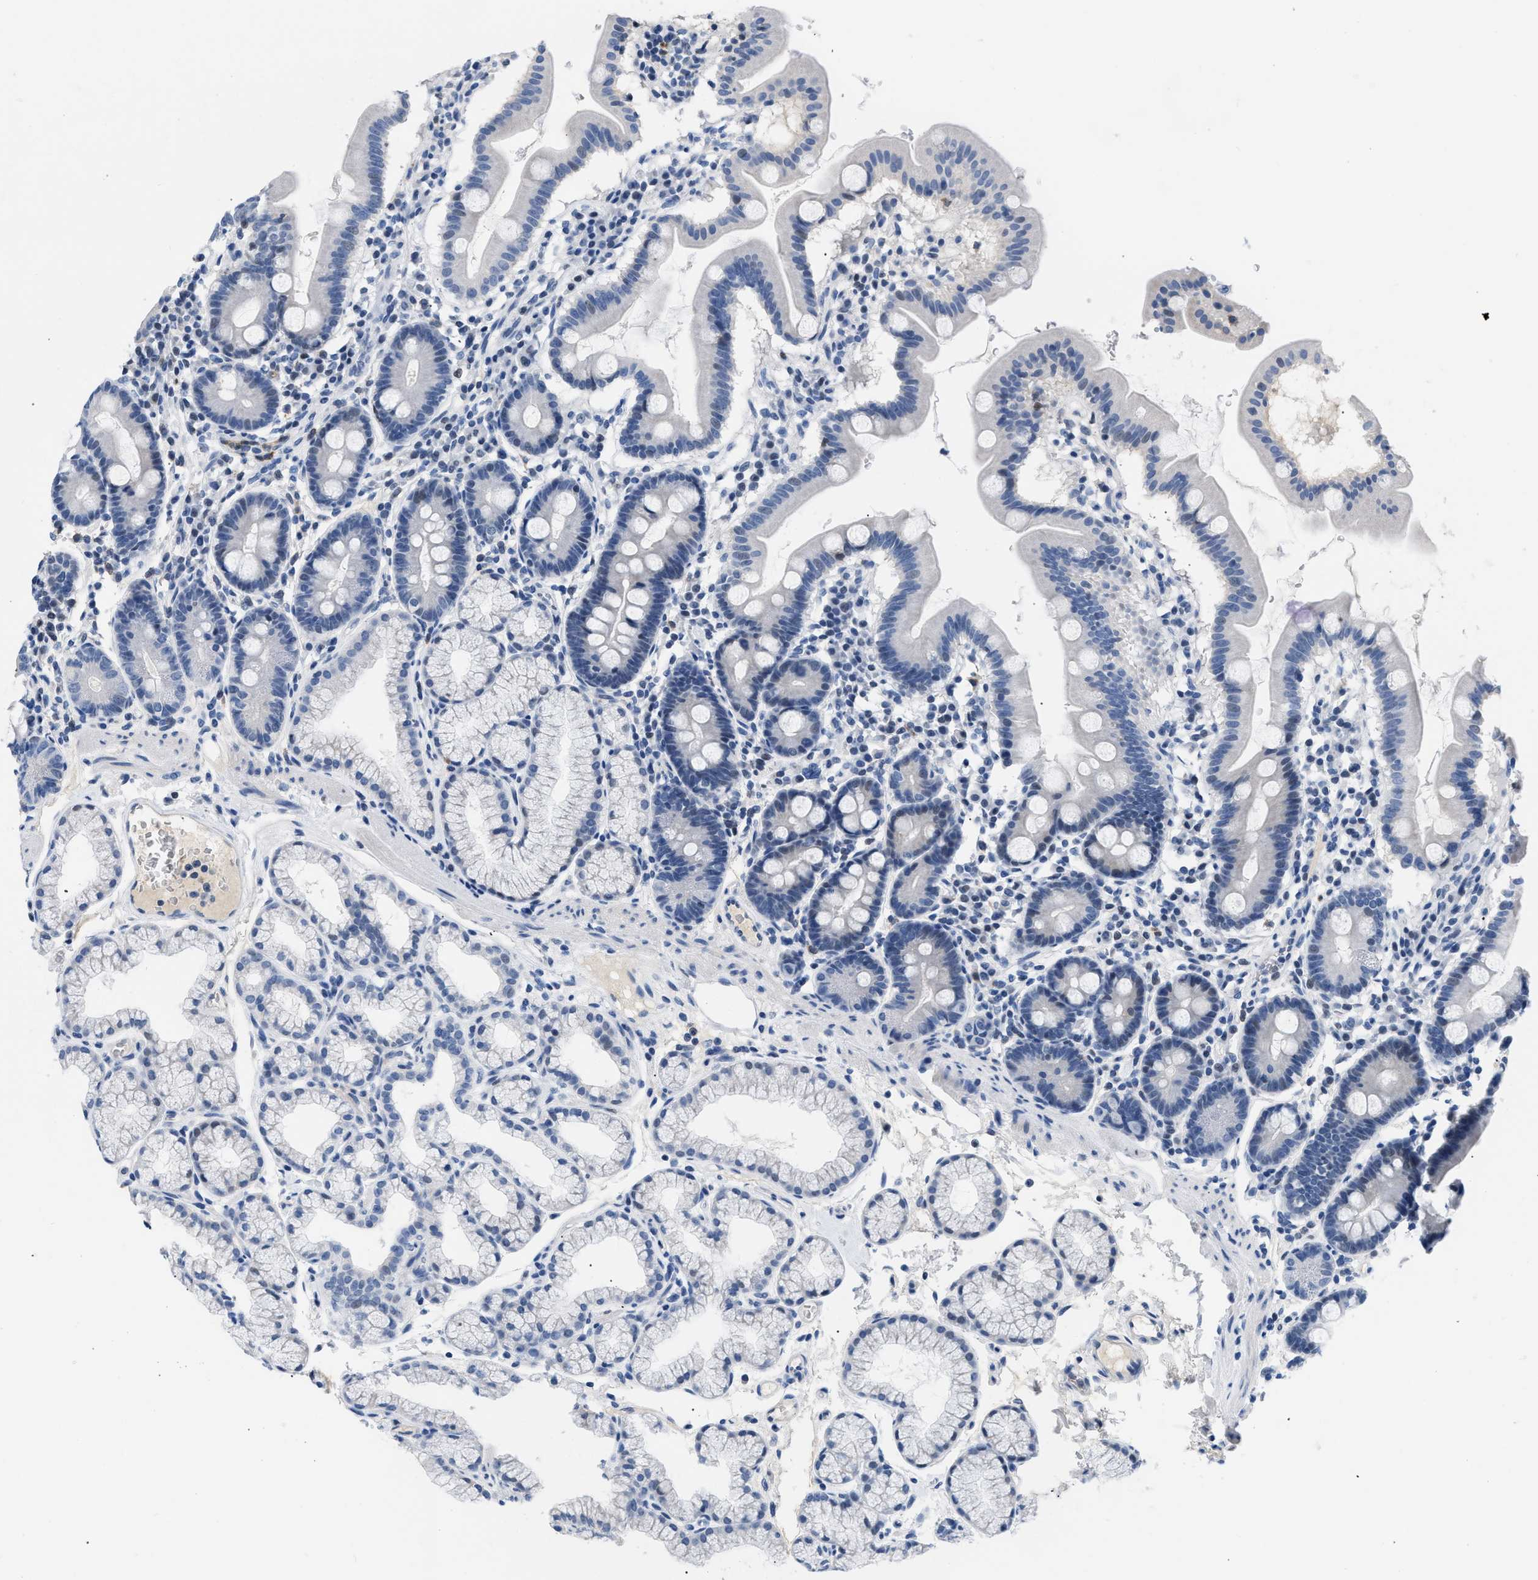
{"staining": {"intensity": "negative", "quantity": "none", "location": "none"}, "tissue": "duodenum", "cell_type": "Glandular cells", "image_type": "normal", "snomed": [{"axis": "morphology", "description": "Normal tissue, NOS"}, {"axis": "topography", "description": "Duodenum"}], "caption": "DAB immunohistochemical staining of benign duodenum reveals no significant expression in glandular cells. (Stains: DAB (3,3'-diaminobenzidine) IHC with hematoxylin counter stain, Microscopy: brightfield microscopy at high magnification).", "gene": "BOLL", "patient": {"sex": "male", "age": 50}}